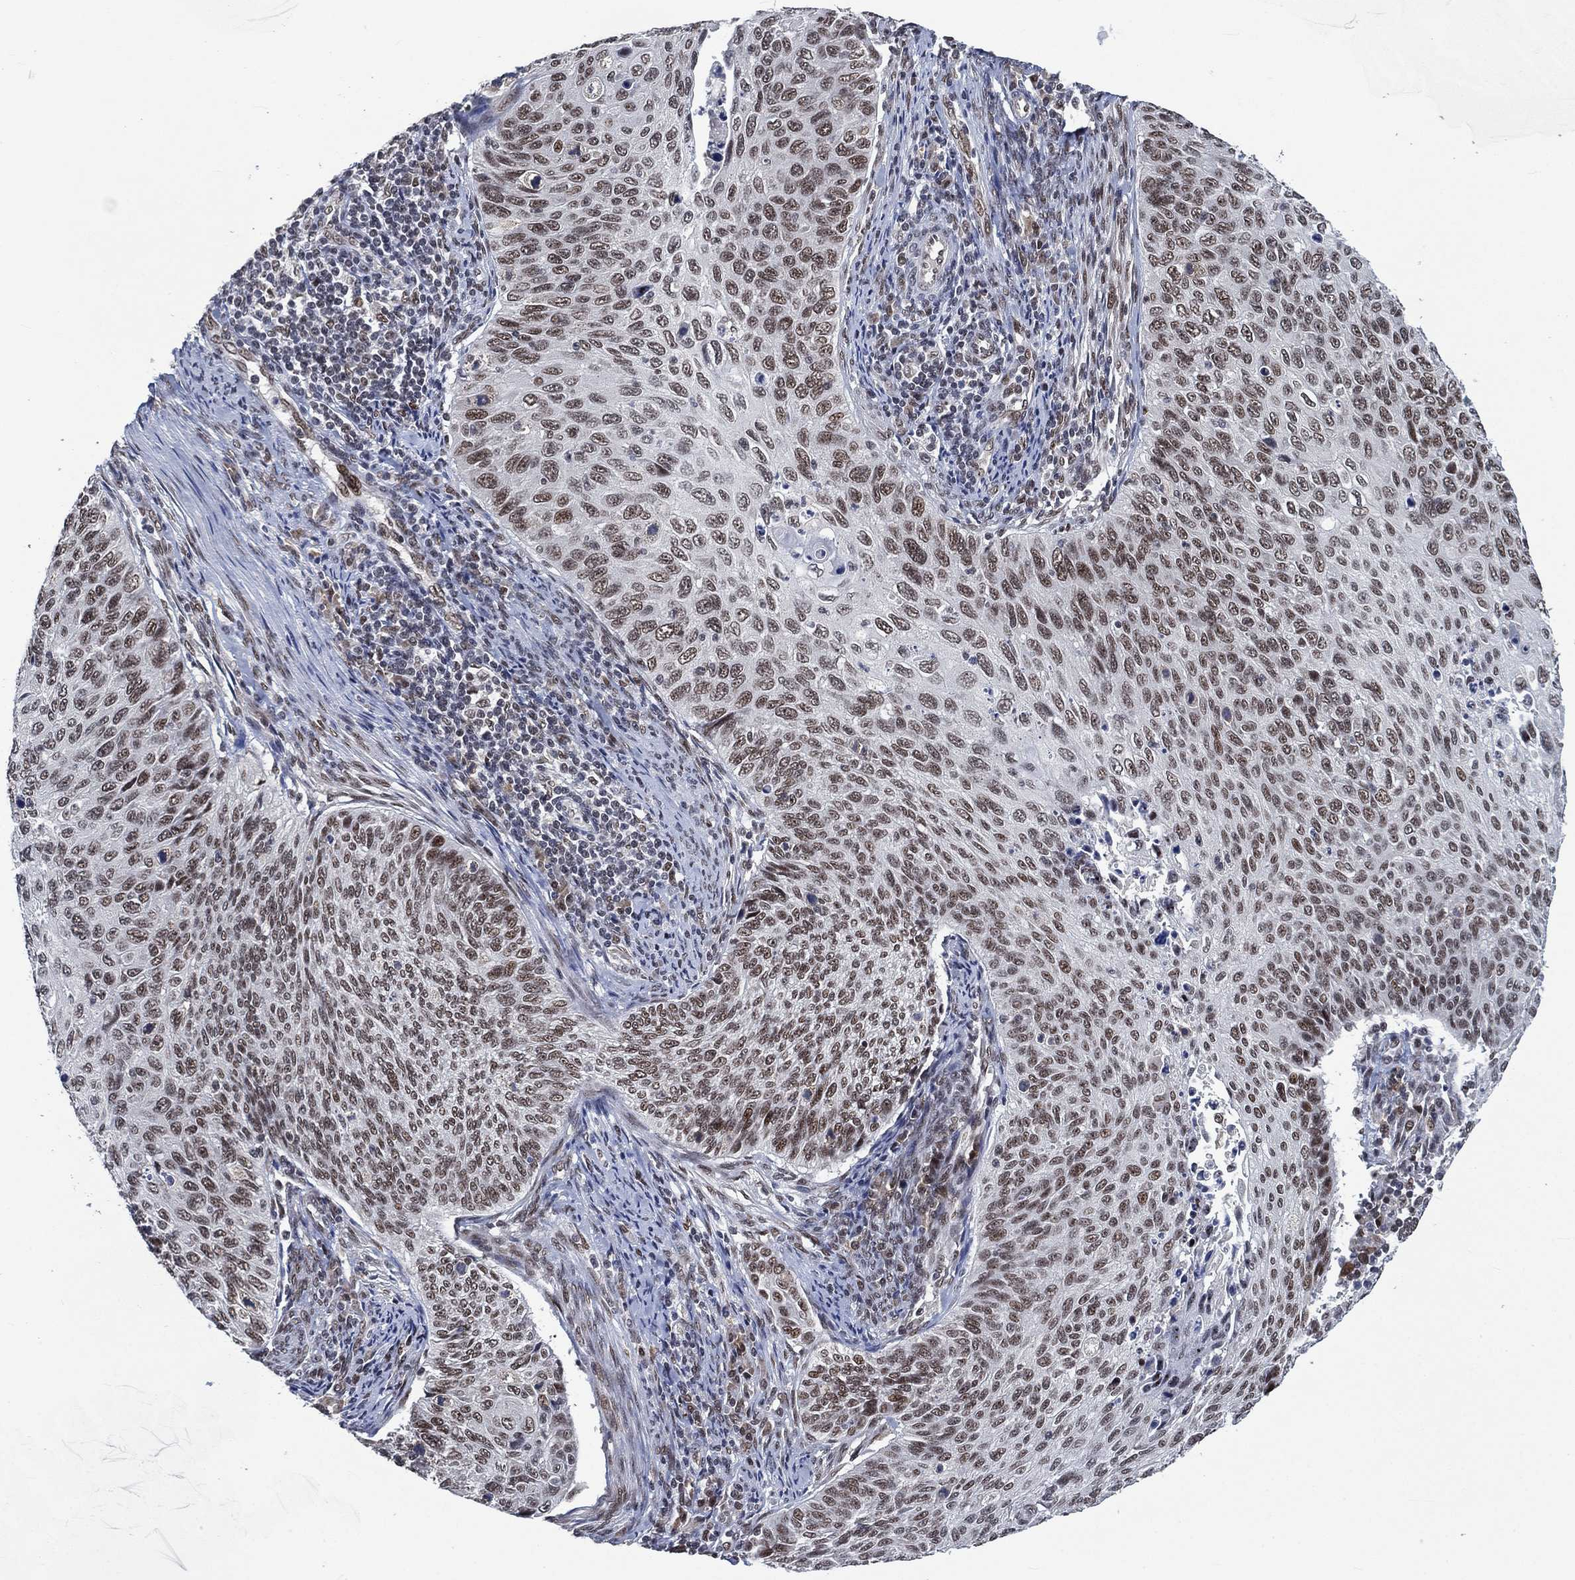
{"staining": {"intensity": "moderate", "quantity": ">75%", "location": "nuclear"}, "tissue": "cervical cancer", "cell_type": "Tumor cells", "image_type": "cancer", "snomed": [{"axis": "morphology", "description": "Squamous cell carcinoma, NOS"}, {"axis": "topography", "description": "Cervix"}], "caption": "Cervical cancer (squamous cell carcinoma) was stained to show a protein in brown. There is medium levels of moderate nuclear staining in approximately >75% of tumor cells.", "gene": "YLPM1", "patient": {"sex": "female", "age": 70}}